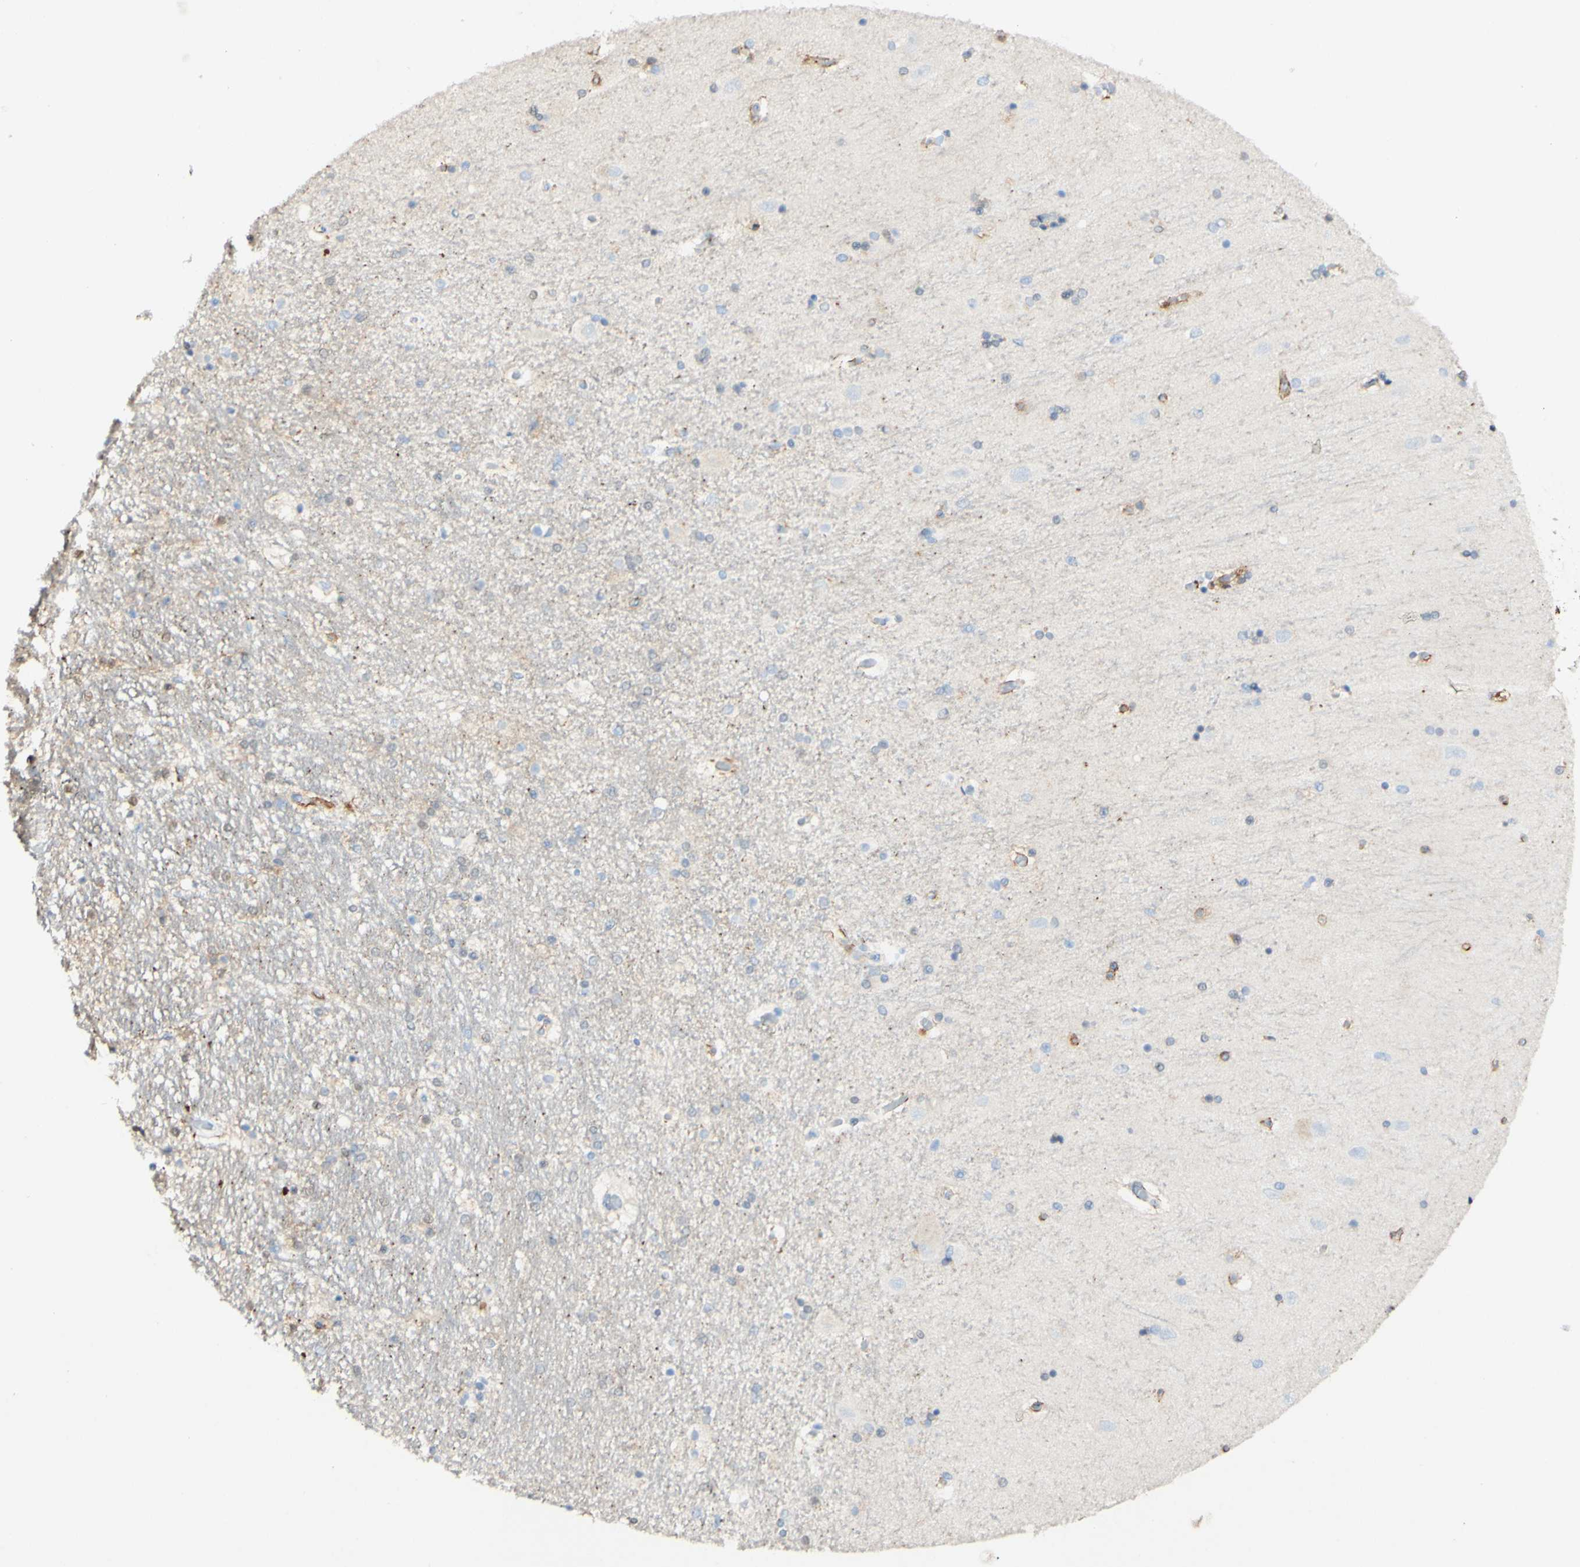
{"staining": {"intensity": "weak", "quantity": "<25%", "location": "cytoplasmic/membranous"}, "tissue": "hippocampus", "cell_type": "Glial cells", "image_type": "normal", "snomed": [{"axis": "morphology", "description": "Normal tissue, NOS"}, {"axis": "topography", "description": "Hippocampus"}], "caption": "There is no significant positivity in glial cells of hippocampus. (DAB (3,3'-diaminobenzidine) IHC visualized using brightfield microscopy, high magnification).", "gene": "FGF4", "patient": {"sex": "female", "age": 54}}